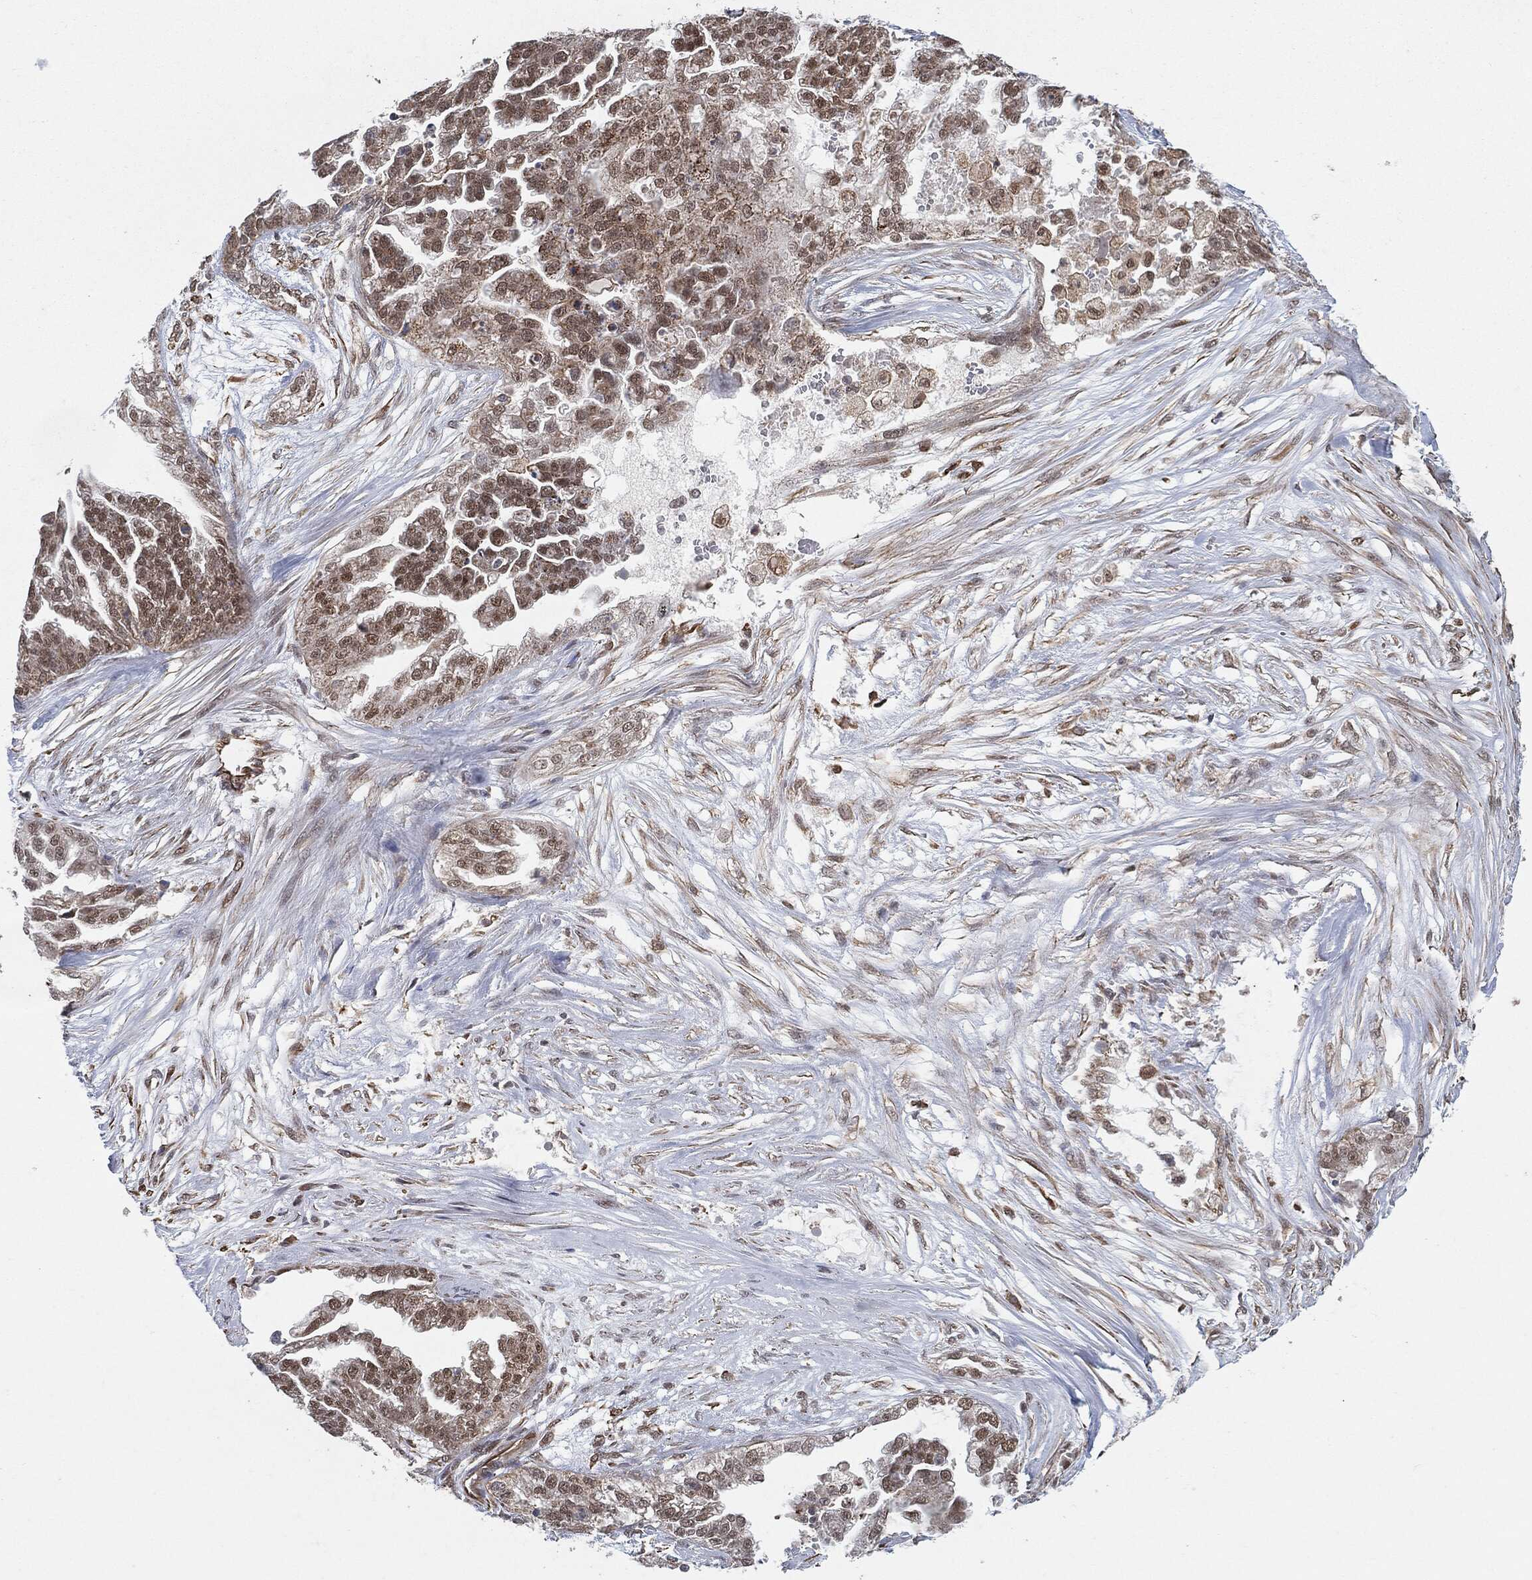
{"staining": {"intensity": "moderate", "quantity": "<25%", "location": "cytoplasmic/membranous"}, "tissue": "ovarian cancer", "cell_type": "Tumor cells", "image_type": "cancer", "snomed": [{"axis": "morphology", "description": "Cystadenocarcinoma, serous, NOS"}, {"axis": "topography", "description": "Ovary"}], "caption": "Immunohistochemical staining of human ovarian cancer shows low levels of moderate cytoplasmic/membranous protein positivity in about <25% of tumor cells. (DAB = brown stain, brightfield microscopy at high magnification).", "gene": "TP53RK", "patient": {"sex": "female", "age": 58}}